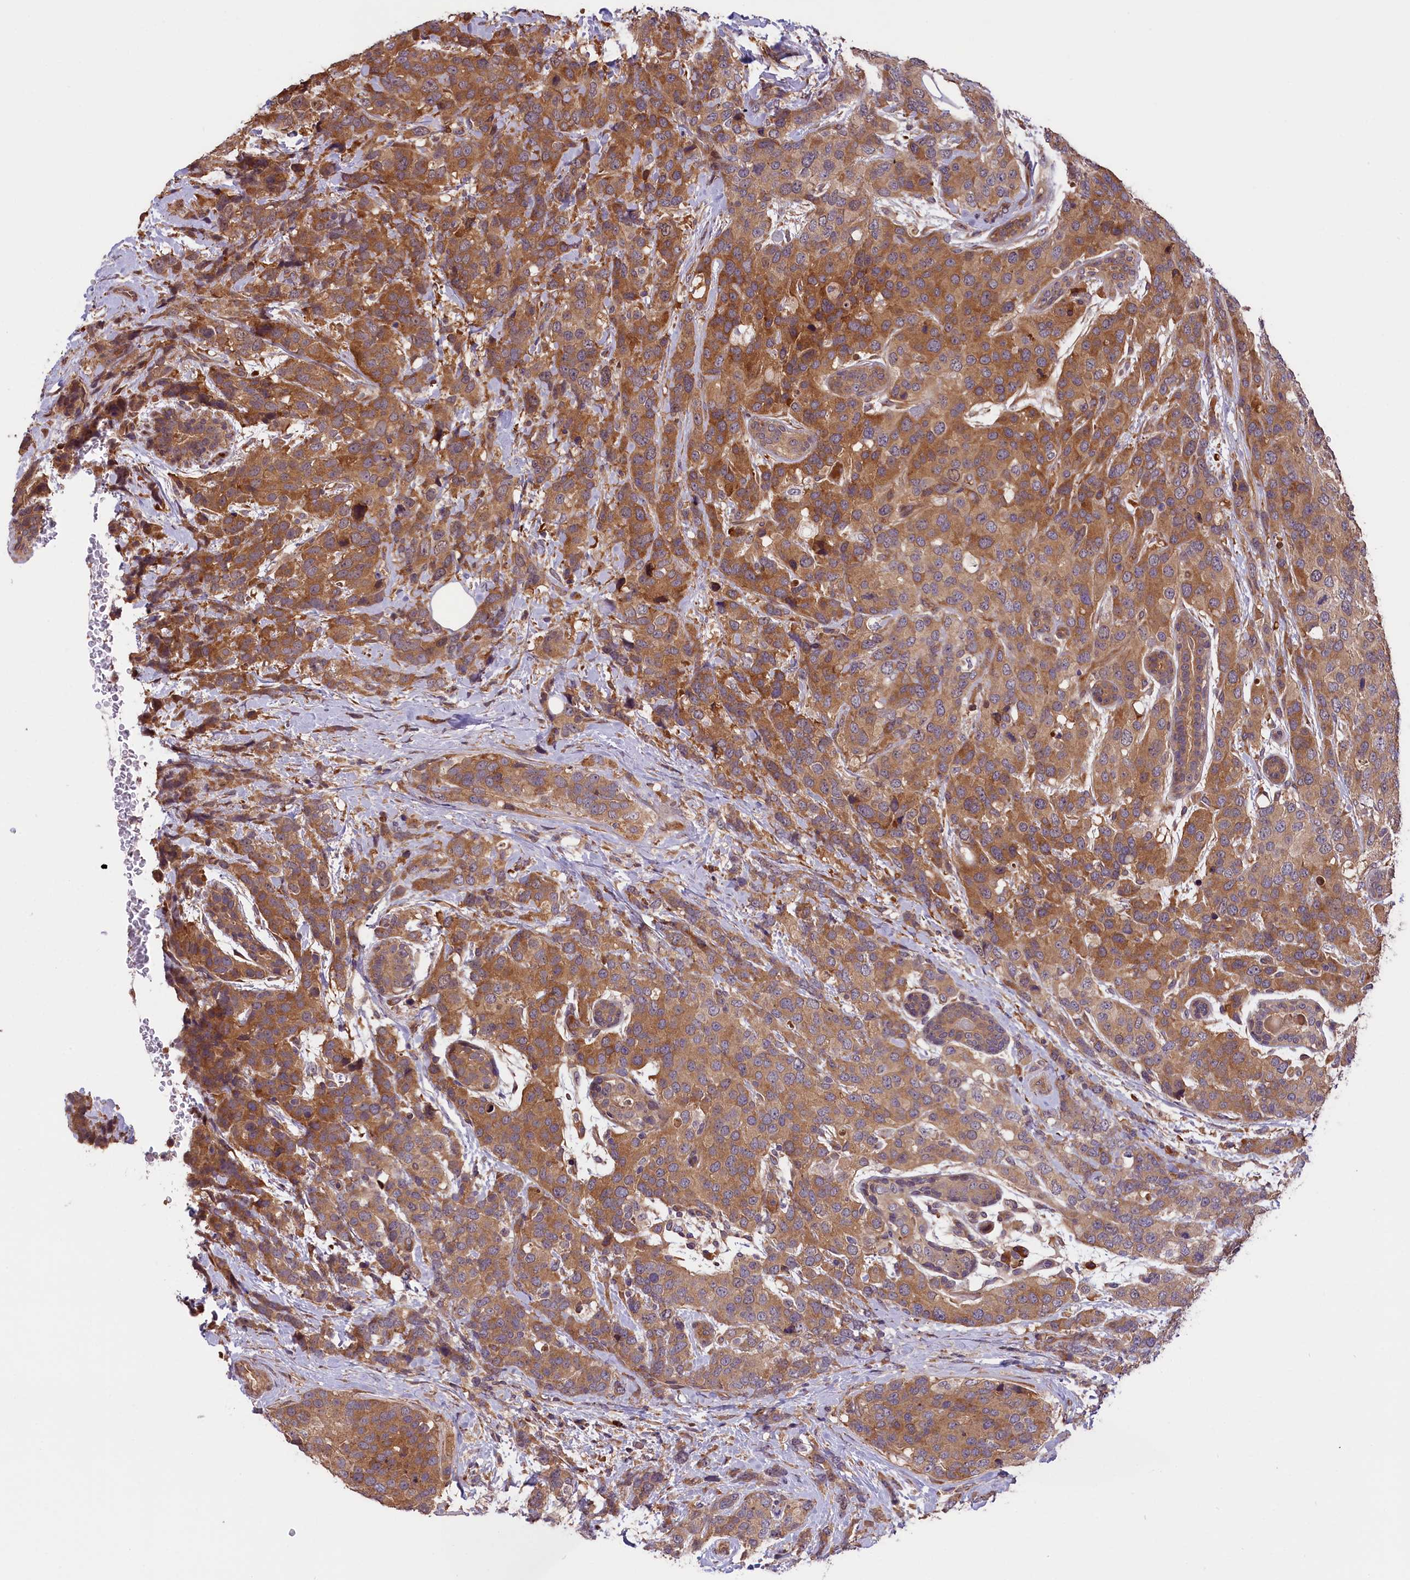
{"staining": {"intensity": "moderate", "quantity": ">75%", "location": "cytoplasmic/membranous"}, "tissue": "breast cancer", "cell_type": "Tumor cells", "image_type": "cancer", "snomed": [{"axis": "morphology", "description": "Lobular carcinoma"}, {"axis": "topography", "description": "Breast"}], "caption": "High-magnification brightfield microscopy of breast lobular carcinoma stained with DAB (3,3'-diaminobenzidine) (brown) and counterstained with hematoxylin (blue). tumor cells exhibit moderate cytoplasmic/membranous positivity is appreciated in approximately>75% of cells.", "gene": "SETD6", "patient": {"sex": "female", "age": 59}}